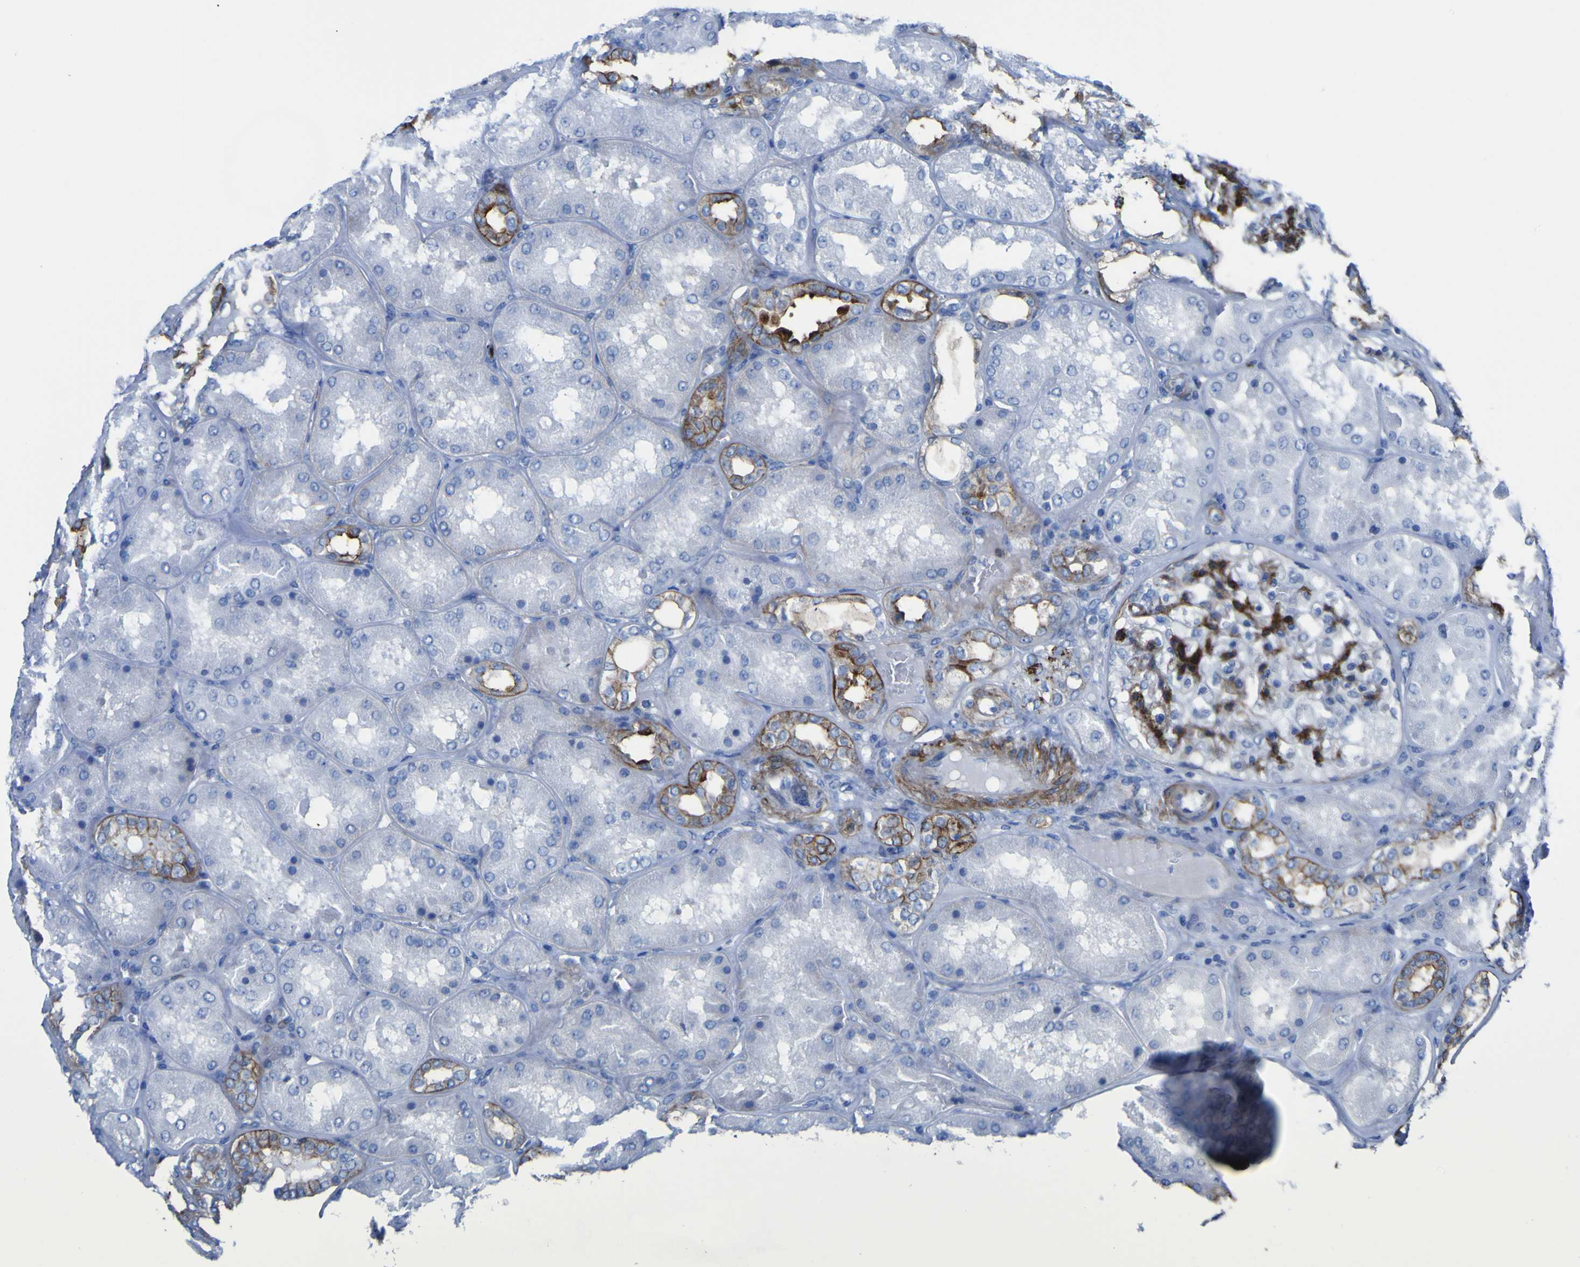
{"staining": {"intensity": "strong", "quantity": "25%-75%", "location": "cytoplasmic/membranous"}, "tissue": "kidney", "cell_type": "Cells in glomeruli", "image_type": "normal", "snomed": [{"axis": "morphology", "description": "Normal tissue, NOS"}, {"axis": "topography", "description": "Kidney"}], "caption": "Protein positivity by immunohistochemistry (IHC) displays strong cytoplasmic/membranous staining in approximately 25%-75% of cells in glomeruli in benign kidney.", "gene": "AGO4", "patient": {"sex": "female", "age": 56}}